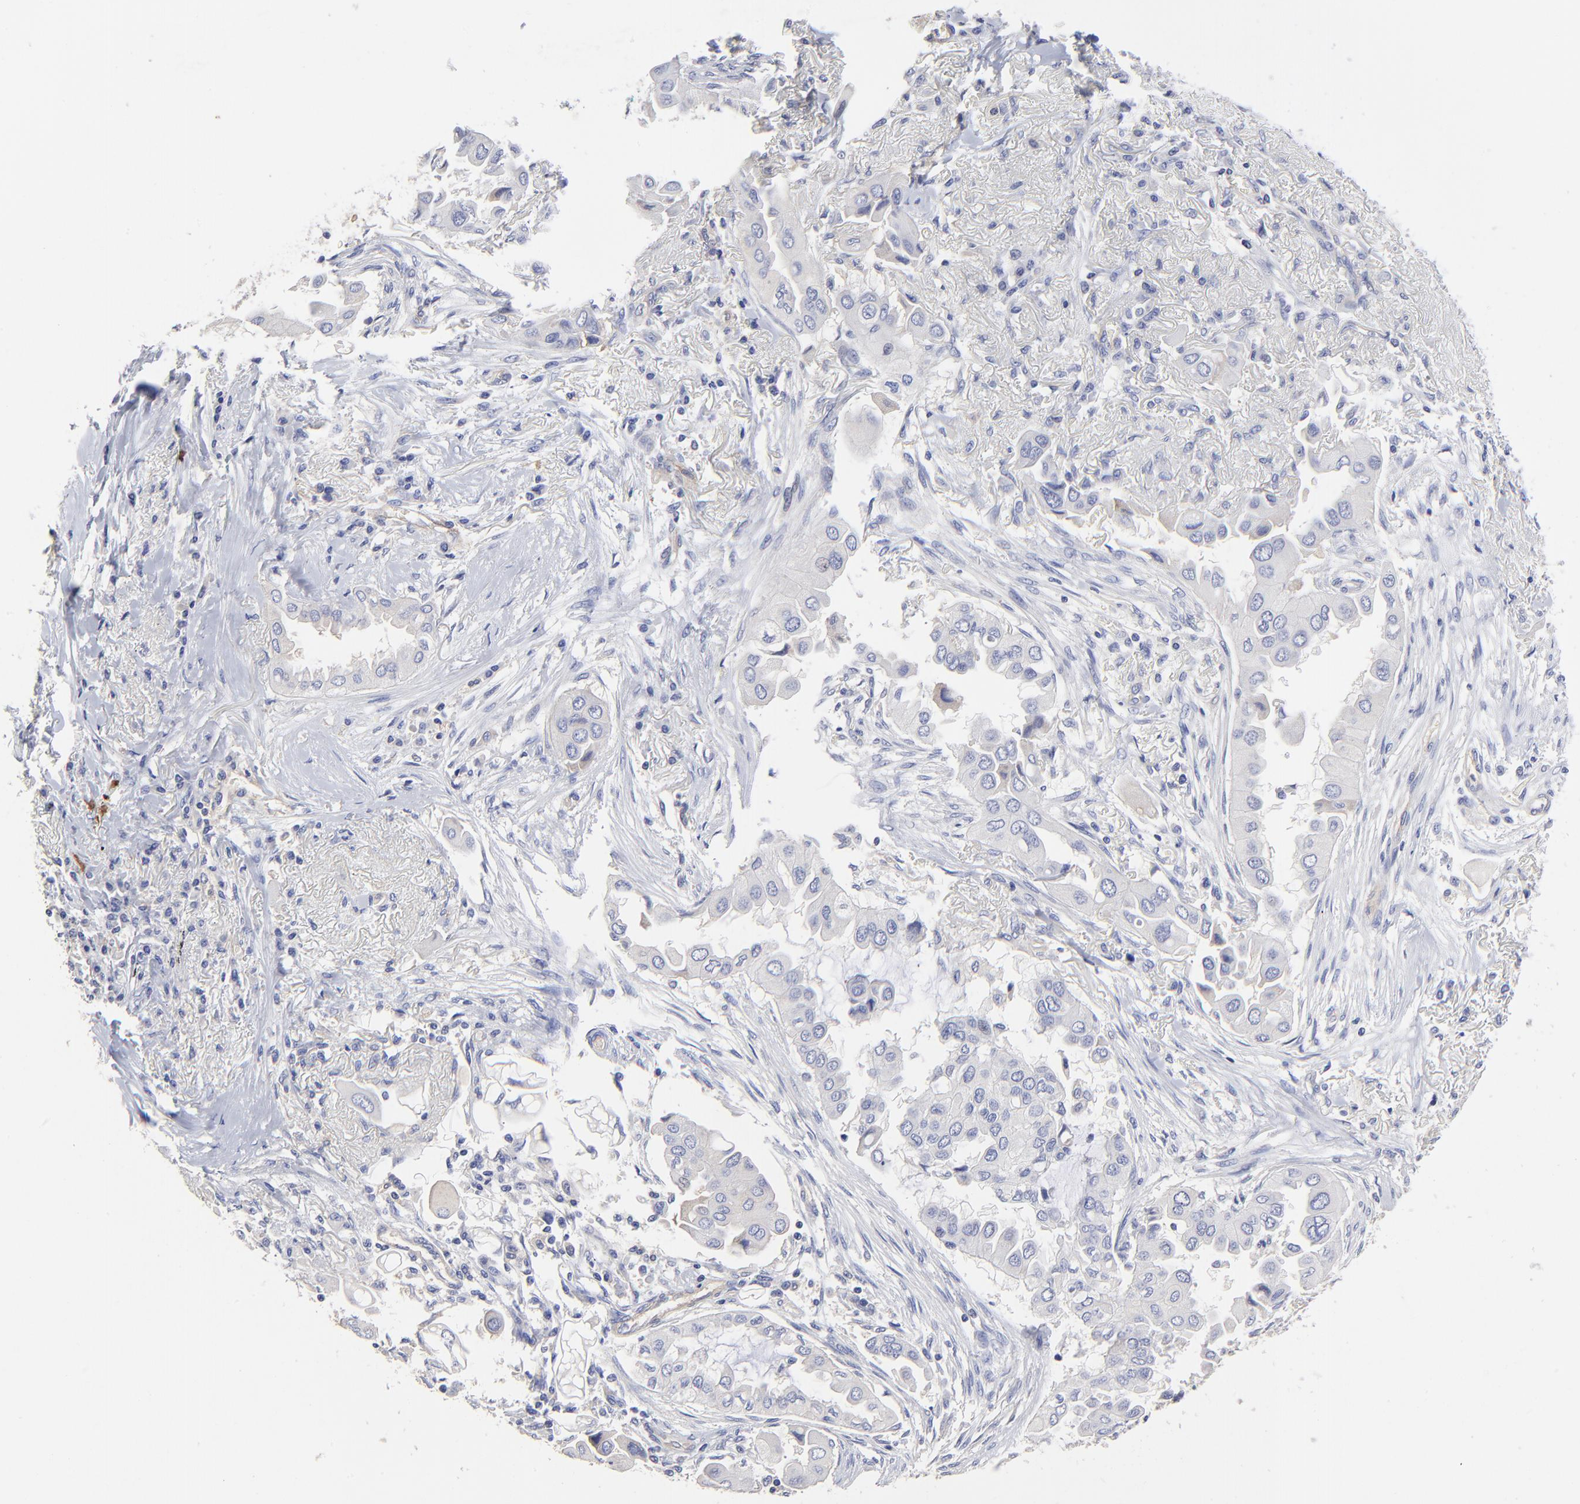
{"staining": {"intensity": "negative", "quantity": "none", "location": "none"}, "tissue": "lung cancer", "cell_type": "Tumor cells", "image_type": "cancer", "snomed": [{"axis": "morphology", "description": "Adenocarcinoma, NOS"}, {"axis": "topography", "description": "Lung"}], "caption": "Tumor cells are negative for protein expression in human lung cancer. (Stains: DAB immunohistochemistry (IHC) with hematoxylin counter stain, Microscopy: brightfield microscopy at high magnification).", "gene": "SULF2", "patient": {"sex": "female", "age": 76}}